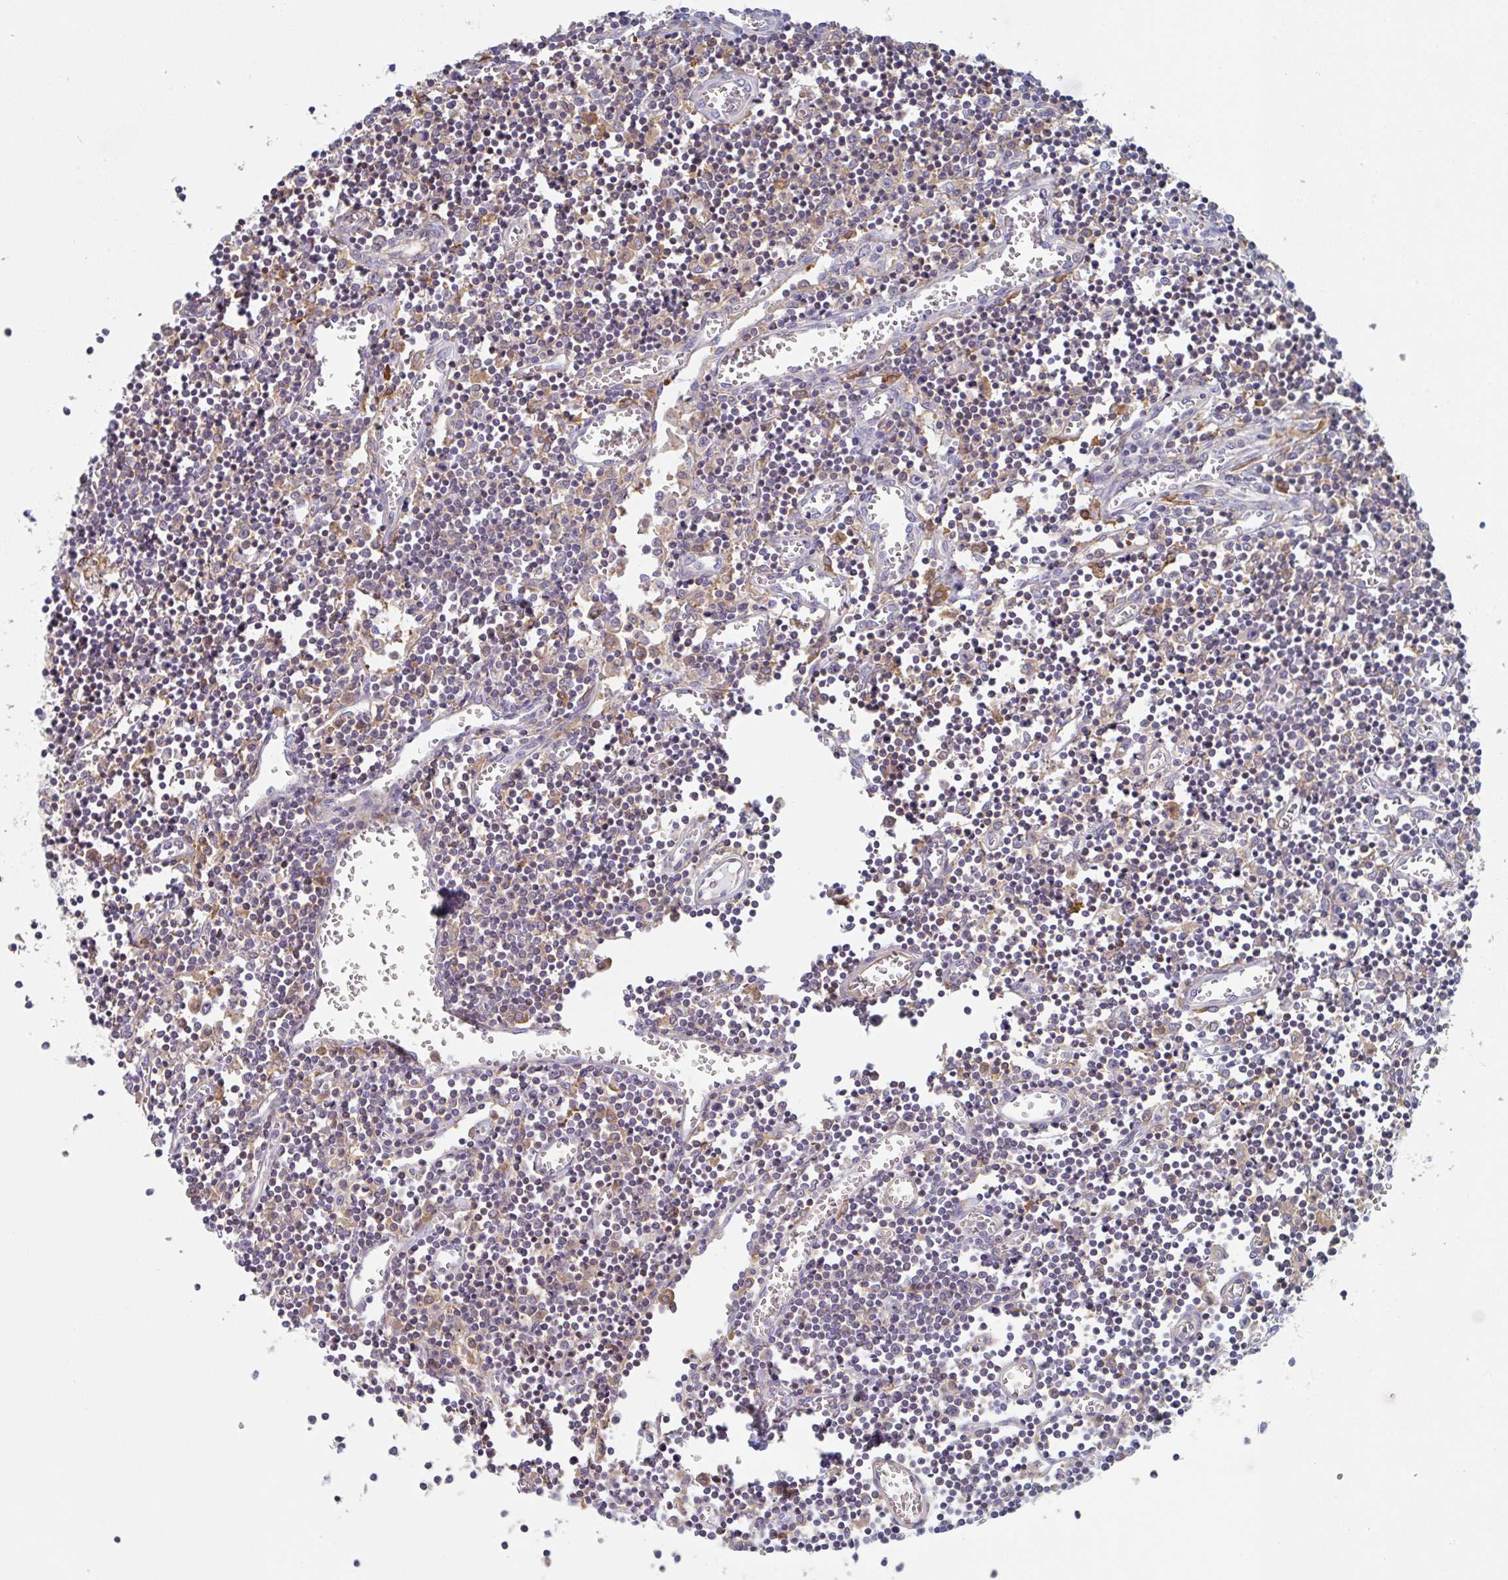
{"staining": {"intensity": "negative", "quantity": "none", "location": "none"}, "tissue": "lymph node", "cell_type": "Germinal center cells", "image_type": "normal", "snomed": [{"axis": "morphology", "description": "Normal tissue, NOS"}, {"axis": "topography", "description": "Lymph node"}], "caption": "Immunohistochemistry of unremarkable human lymph node reveals no expression in germinal center cells.", "gene": "AMPD2", "patient": {"sex": "male", "age": 66}}